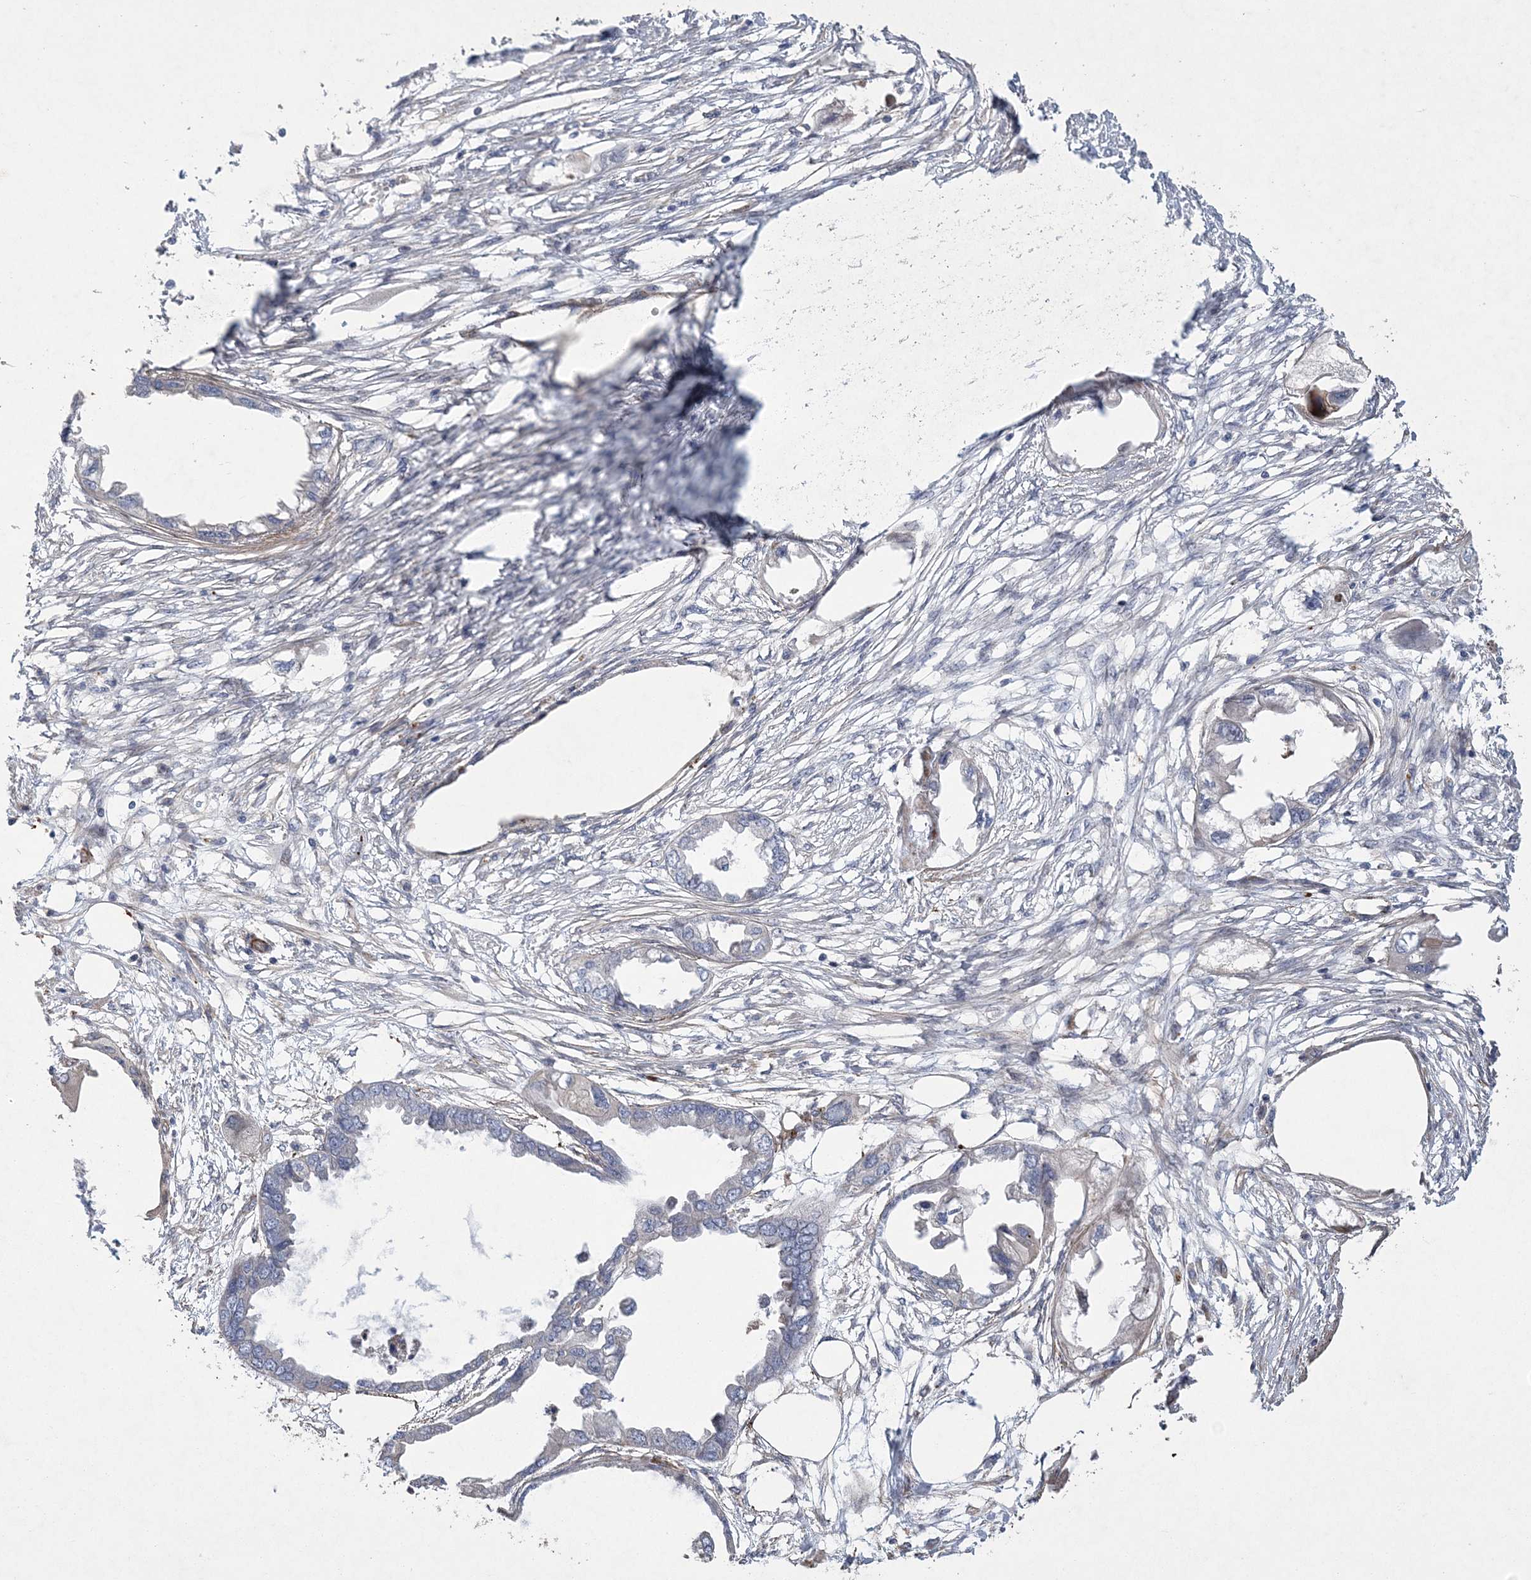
{"staining": {"intensity": "moderate", "quantity": "<25%", "location": "cytoplasmic/membranous"}, "tissue": "endometrial cancer", "cell_type": "Tumor cells", "image_type": "cancer", "snomed": [{"axis": "morphology", "description": "Adenocarcinoma, NOS"}, {"axis": "morphology", "description": "Adenocarcinoma, metastatic, NOS"}, {"axis": "topography", "description": "Adipose tissue"}, {"axis": "topography", "description": "Endometrium"}], "caption": "High-power microscopy captured an immunohistochemistry (IHC) micrograph of metastatic adenocarcinoma (endometrial), revealing moderate cytoplasmic/membranous positivity in about <25% of tumor cells. (brown staining indicates protein expression, while blue staining denotes nuclei).", "gene": "ARSJ", "patient": {"sex": "female", "age": 67}}